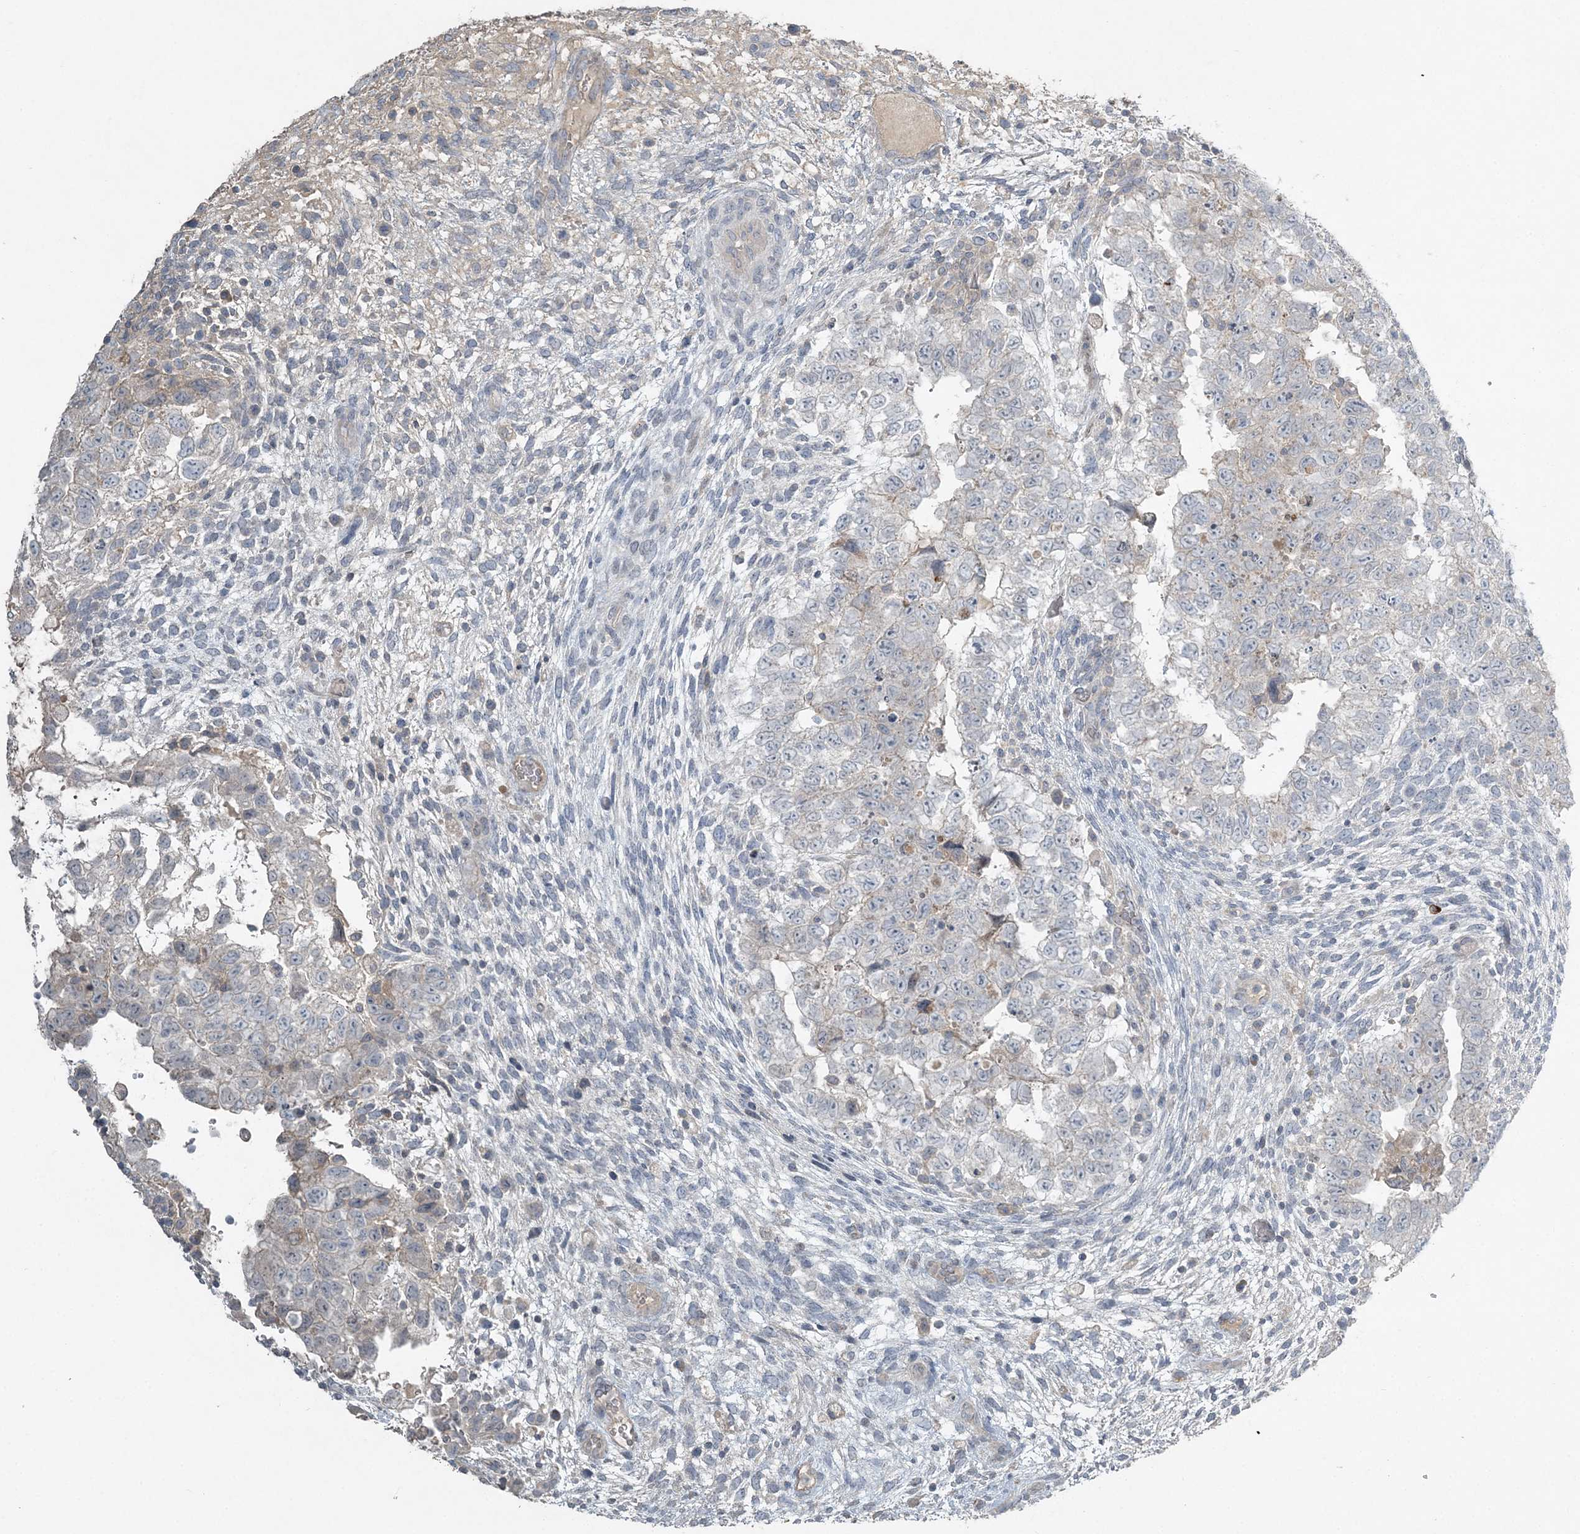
{"staining": {"intensity": "negative", "quantity": "none", "location": "none"}, "tissue": "testis cancer", "cell_type": "Tumor cells", "image_type": "cancer", "snomed": [{"axis": "morphology", "description": "Carcinoma, Embryonal, NOS"}, {"axis": "topography", "description": "Testis"}], "caption": "This micrograph is of testis cancer stained with immunohistochemistry (IHC) to label a protein in brown with the nuclei are counter-stained blue. There is no positivity in tumor cells.", "gene": "SLC4A10", "patient": {"sex": "male", "age": 37}}